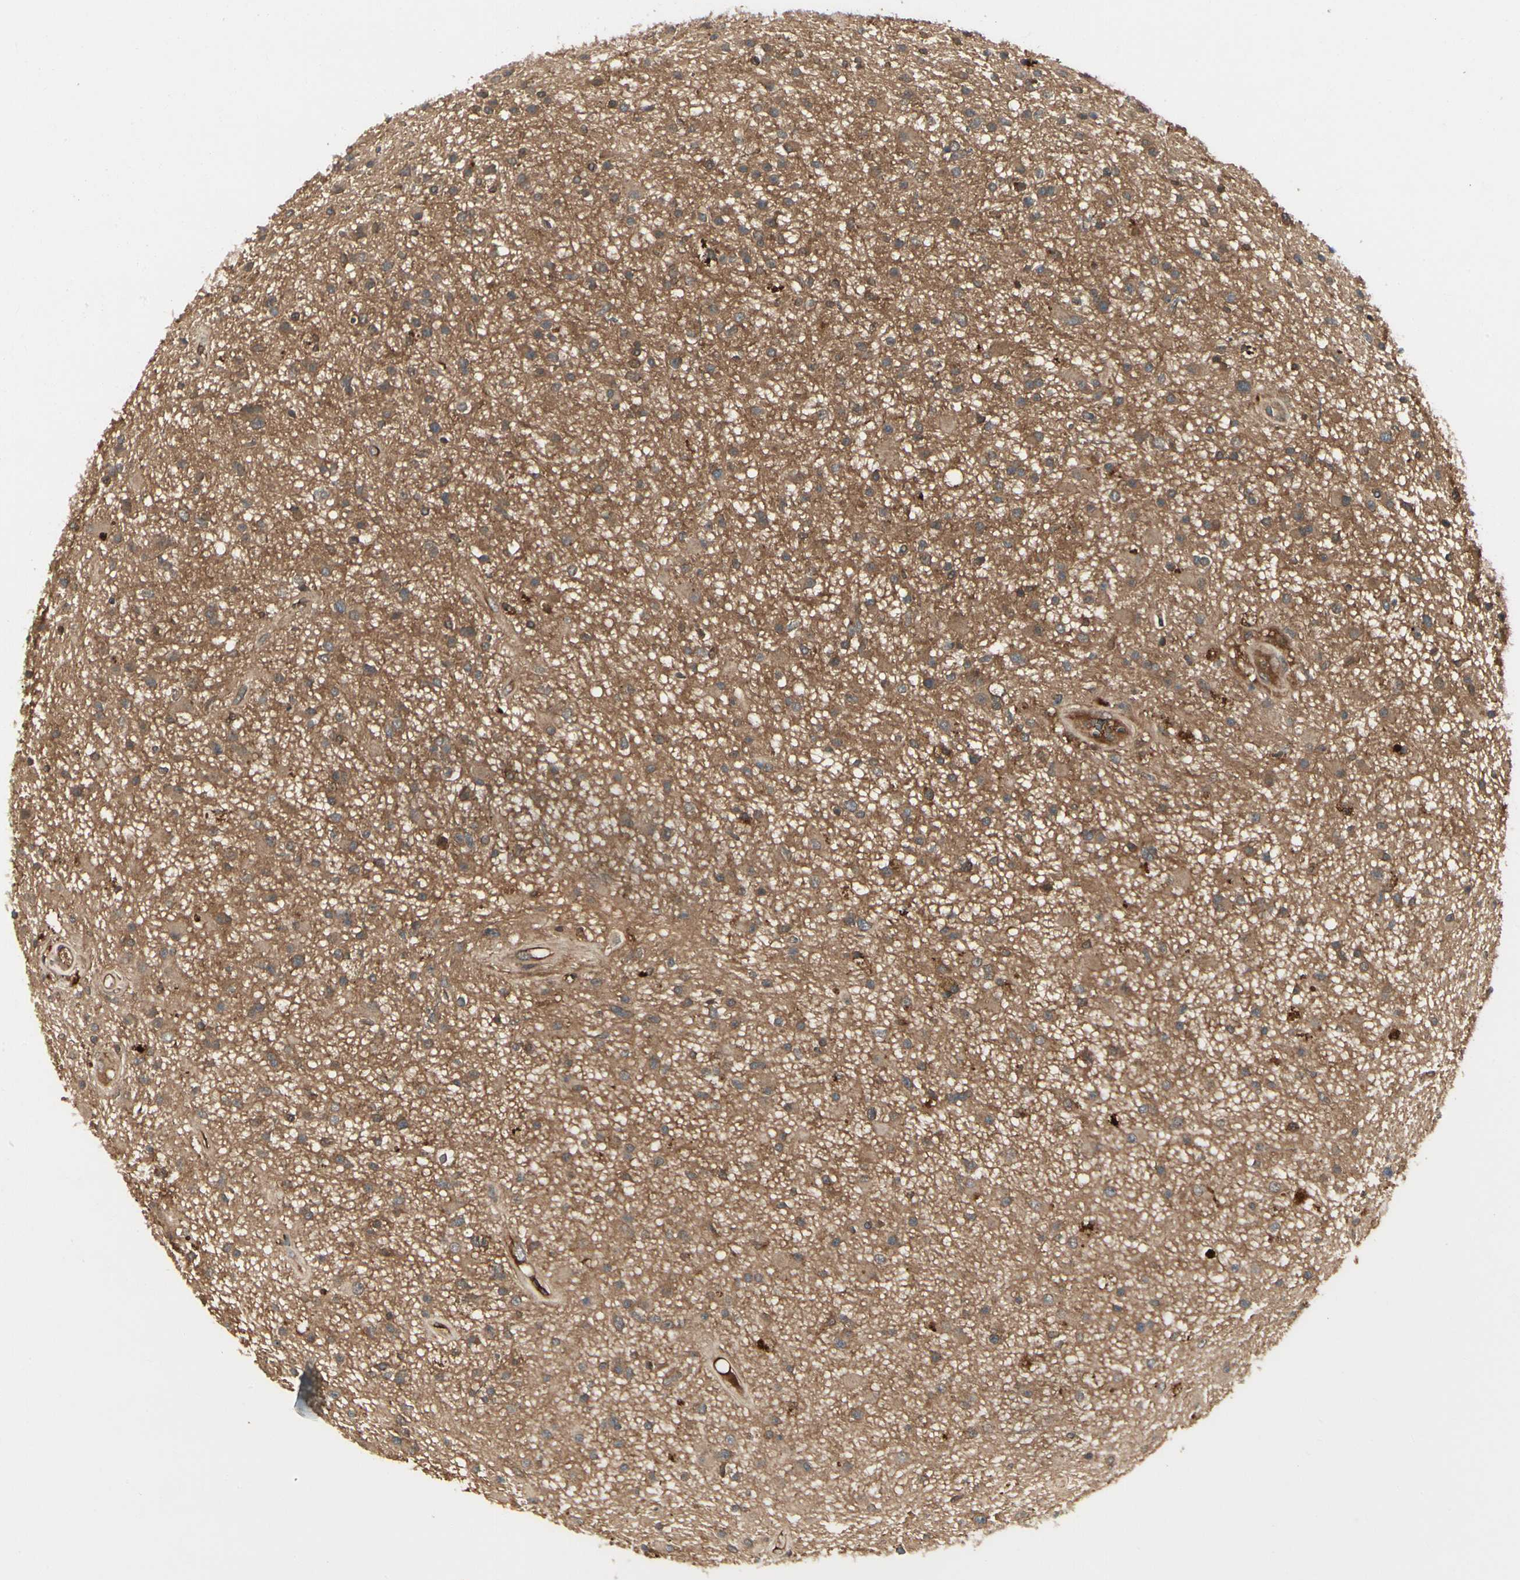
{"staining": {"intensity": "weak", "quantity": ">75%", "location": "cytoplasmic/membranous"}, "tissue": "glioma", "cell_type": "Tumor cells", "image_type": "cancer", "snomed": [{"axis": "morphology", "description": "Glioma, malignant, High grade"}, {"axis": "topography", "description": "Brain"}], "caption": "High-magnification brightfield microscopy of high-grade glioma (malignant) stained with DAB (brown) and counterstained with hematoxylin (blue). tumor cells exhibit weak cytoplasmic/membranous positivity is present in approximately>75% of cells.", "gene": "RNF14", "patient": {"sex": "male", "age": 33}}